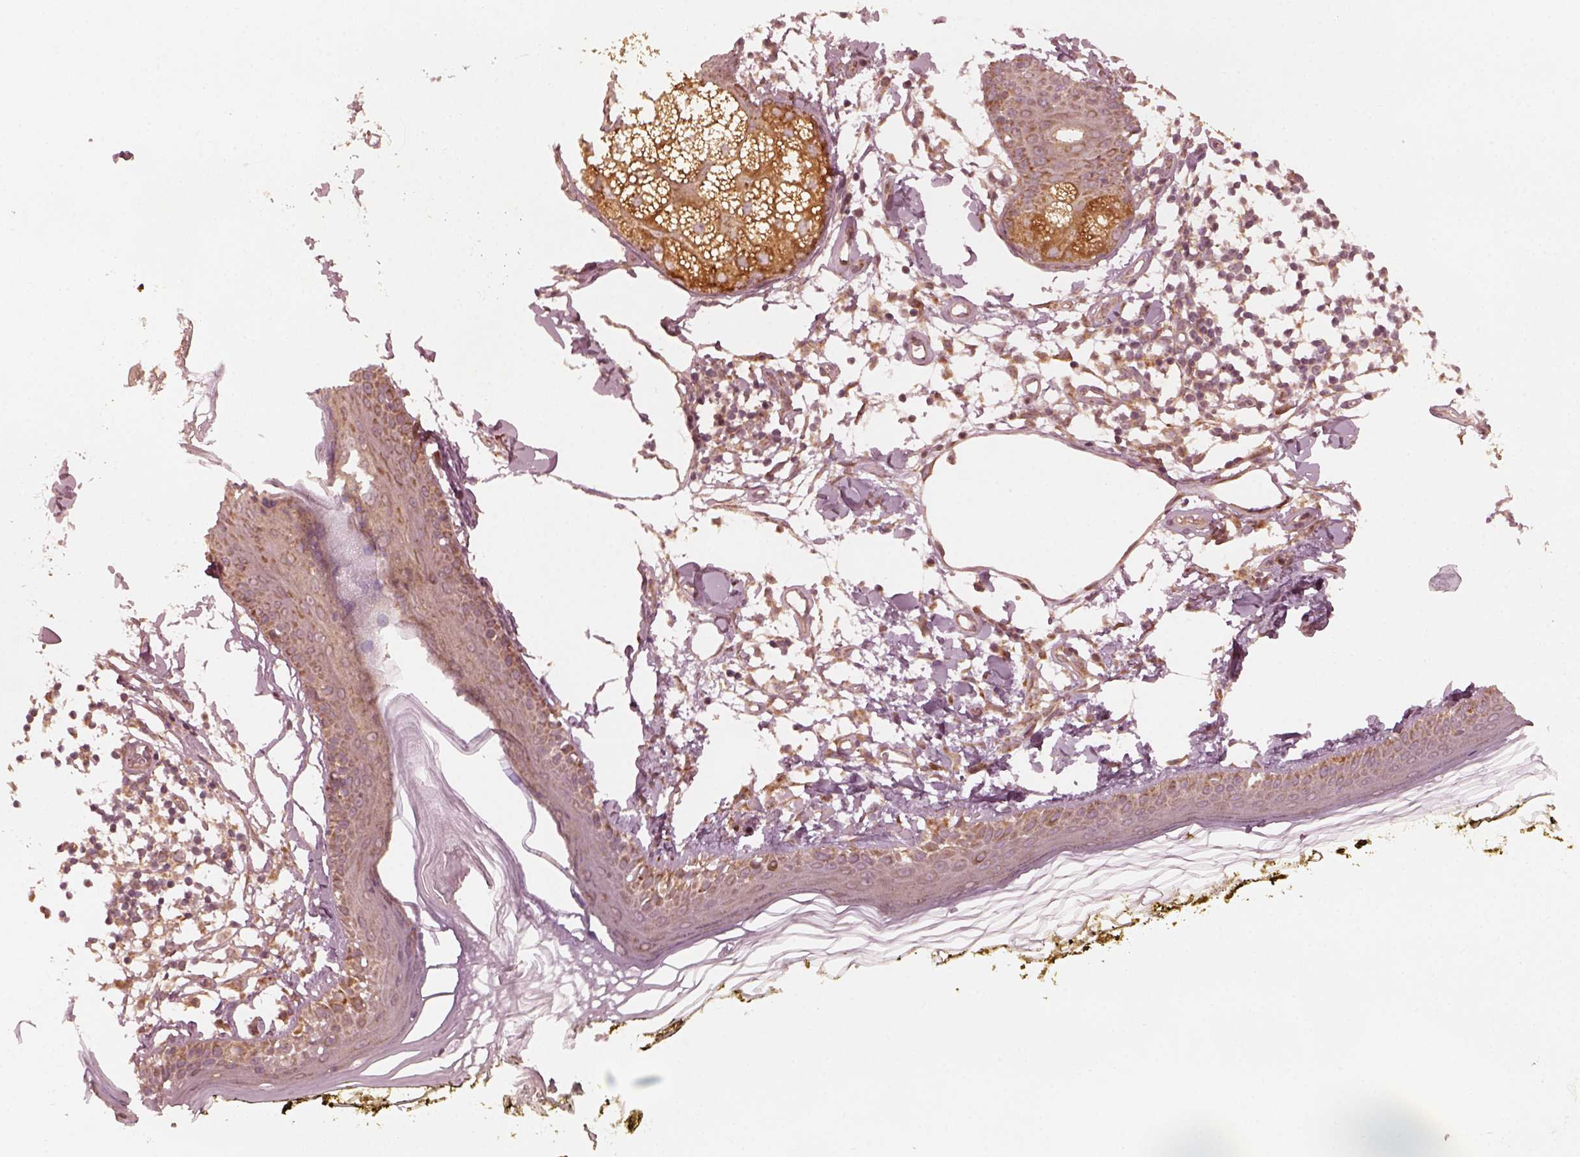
{"staining": {"intensity": "negative", "quantity": "none", "location": "none"}, "tissue": "skin", "cell_type": "Fibroblasts", "image_type": "normal", "snomed": [{"axis": "morphology", "description": "Normal tissue, NOS"}, {"axis": "topography", "description": "Skin"}], "caption": "Immunohistochemical staining of benign human skin displays no significant expression in fibroblasts.", "gene": "FAF2", "patient": {"sex": "male", "age": 76}}